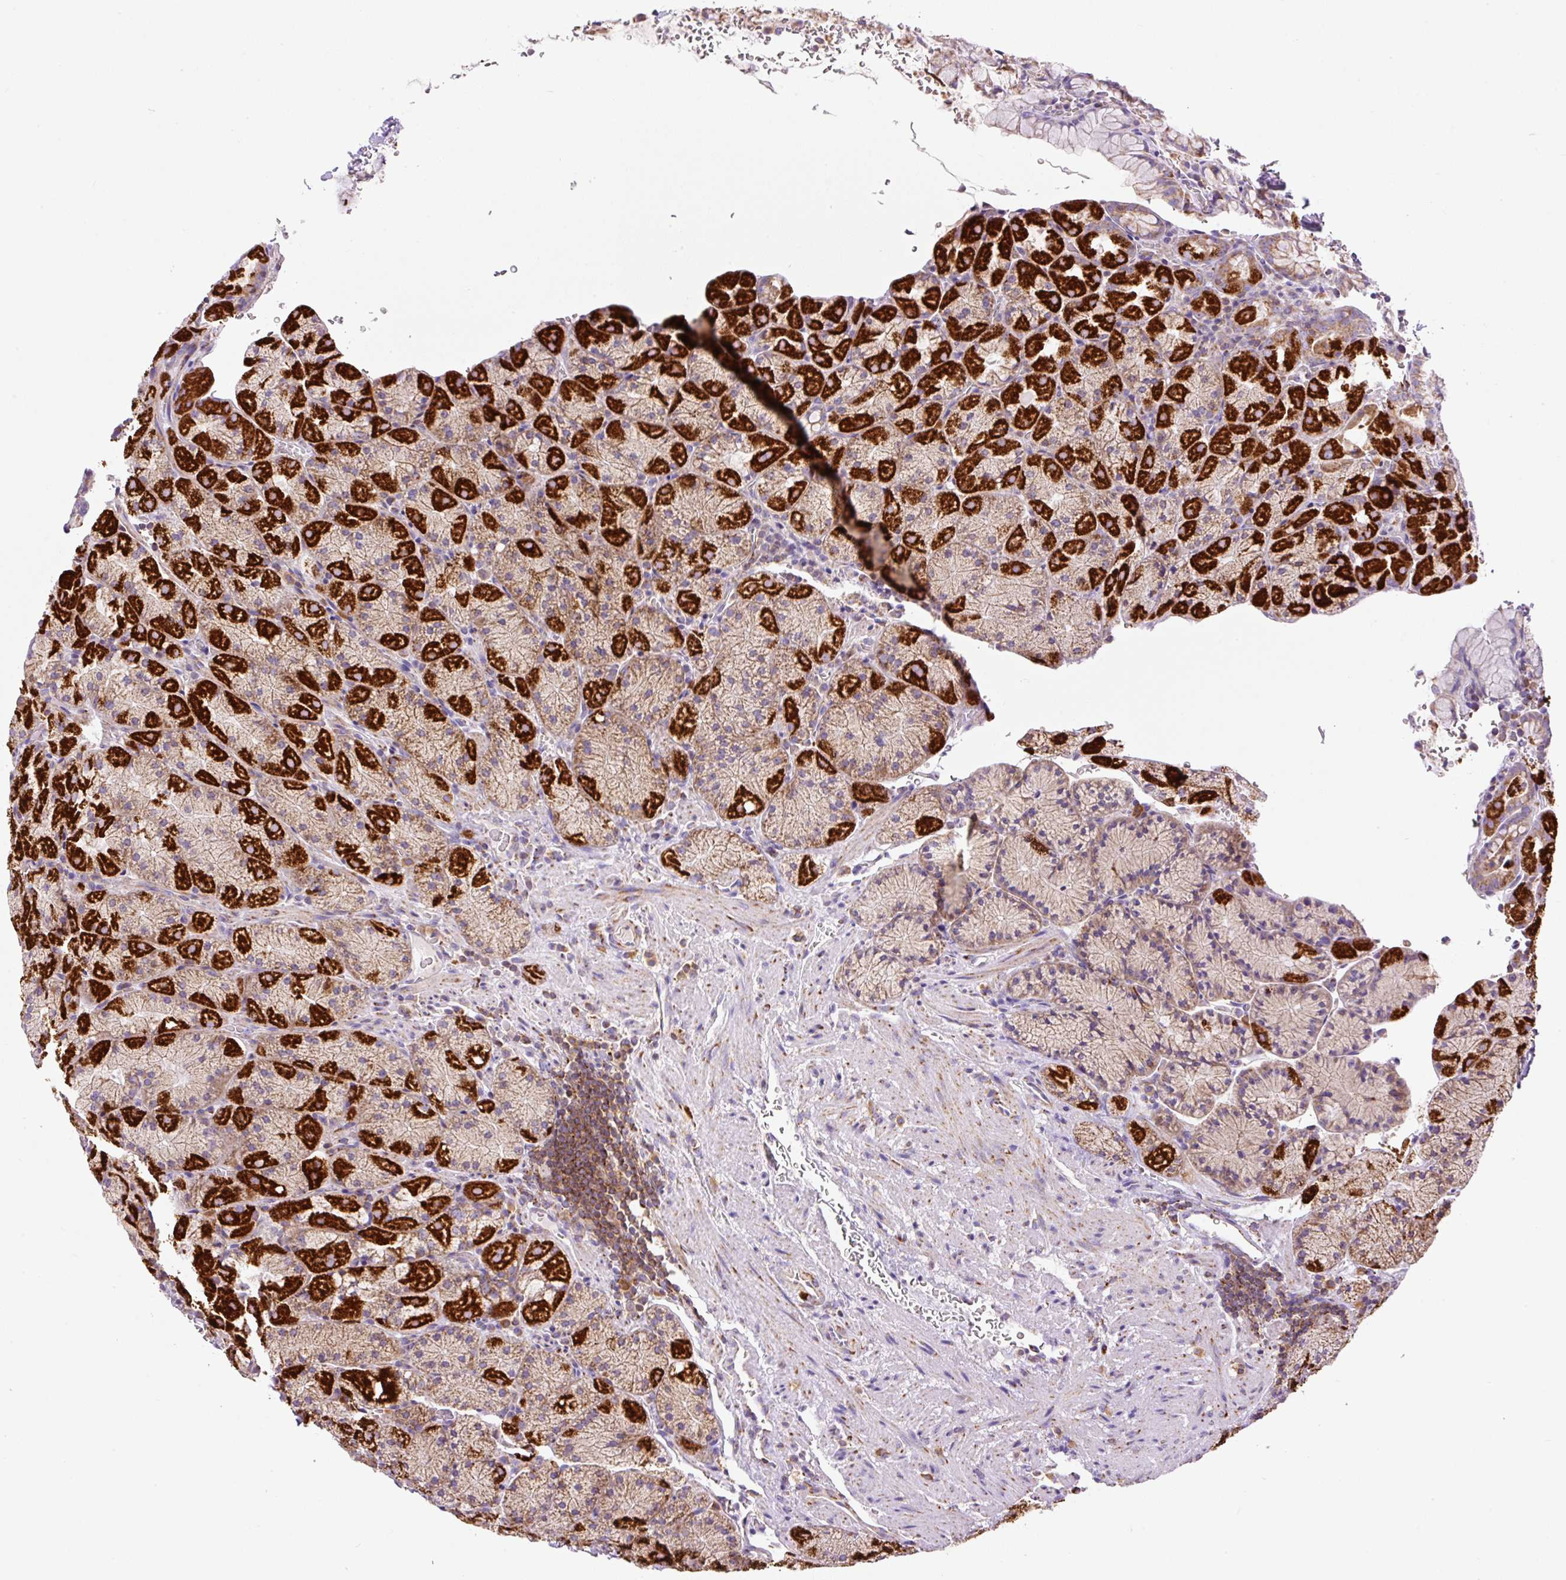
{"staining": {"intensity": "strong", "quantity": "25%-75%", "location": "cytoplasmic/membranous"}, "tissue": "stomach", "cell_type": "Glandular cells", "image_type": "normal", "snomed": [{"axis": "morphology", "description": "Normal tissue, NOS"}, {"axis": "topography", "description": "Stomach, upper"}, {"axis": "topography", "description": "Stomach, lower"}], "caption": "The image shows staining of unremarkable stomach, revealing strong cytoplasmic/membranous protein expression (brown color) within glandular cells.", "gene": "NF1", "patient": {"sex": "male", "age": 80}}